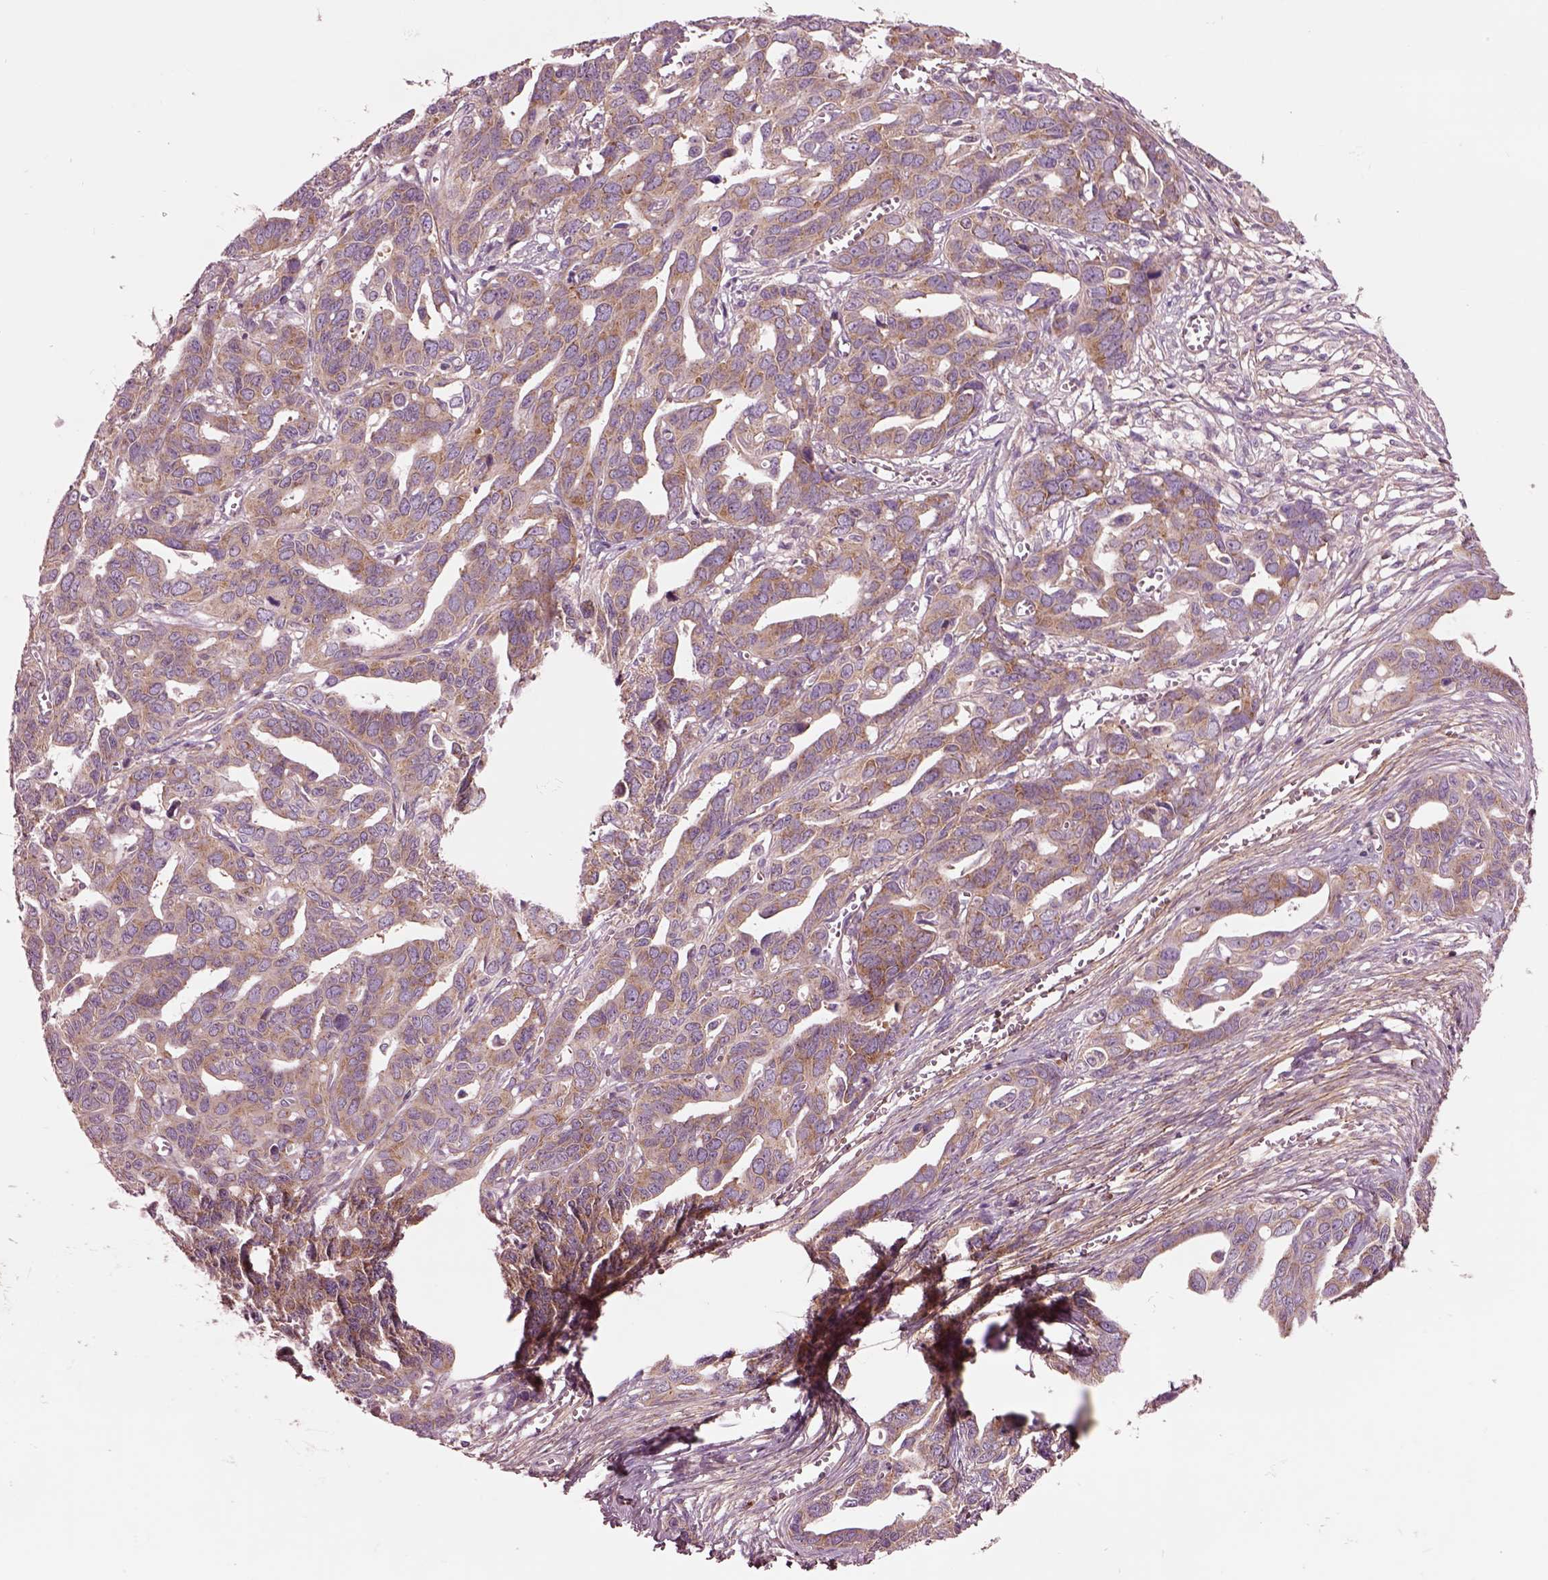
{"staining": {"intensity": "moderate", "quantity": ">75%", "location": "cytoplasmic/membranous"}, "tissue": "ovarian cancer", "cell_type": "Tumor cells", "image_type": "cancer", "snomed": [{"axis": "morphology", "description": "Cystadenocarcinoma, serous, NOS"}, {"axis": "topography", "description": "Ovary"}], "caption": "The image reveals staining of ovarian serous cystadenocarcinoma, revealing moderate cytoplasmic/membranous protein staining (brown color) within tumor cells. (IHC, brightfield microscopy, high magnification).", "gene": "SEC23A", "patient": {"sex": "female", "age": 69}}